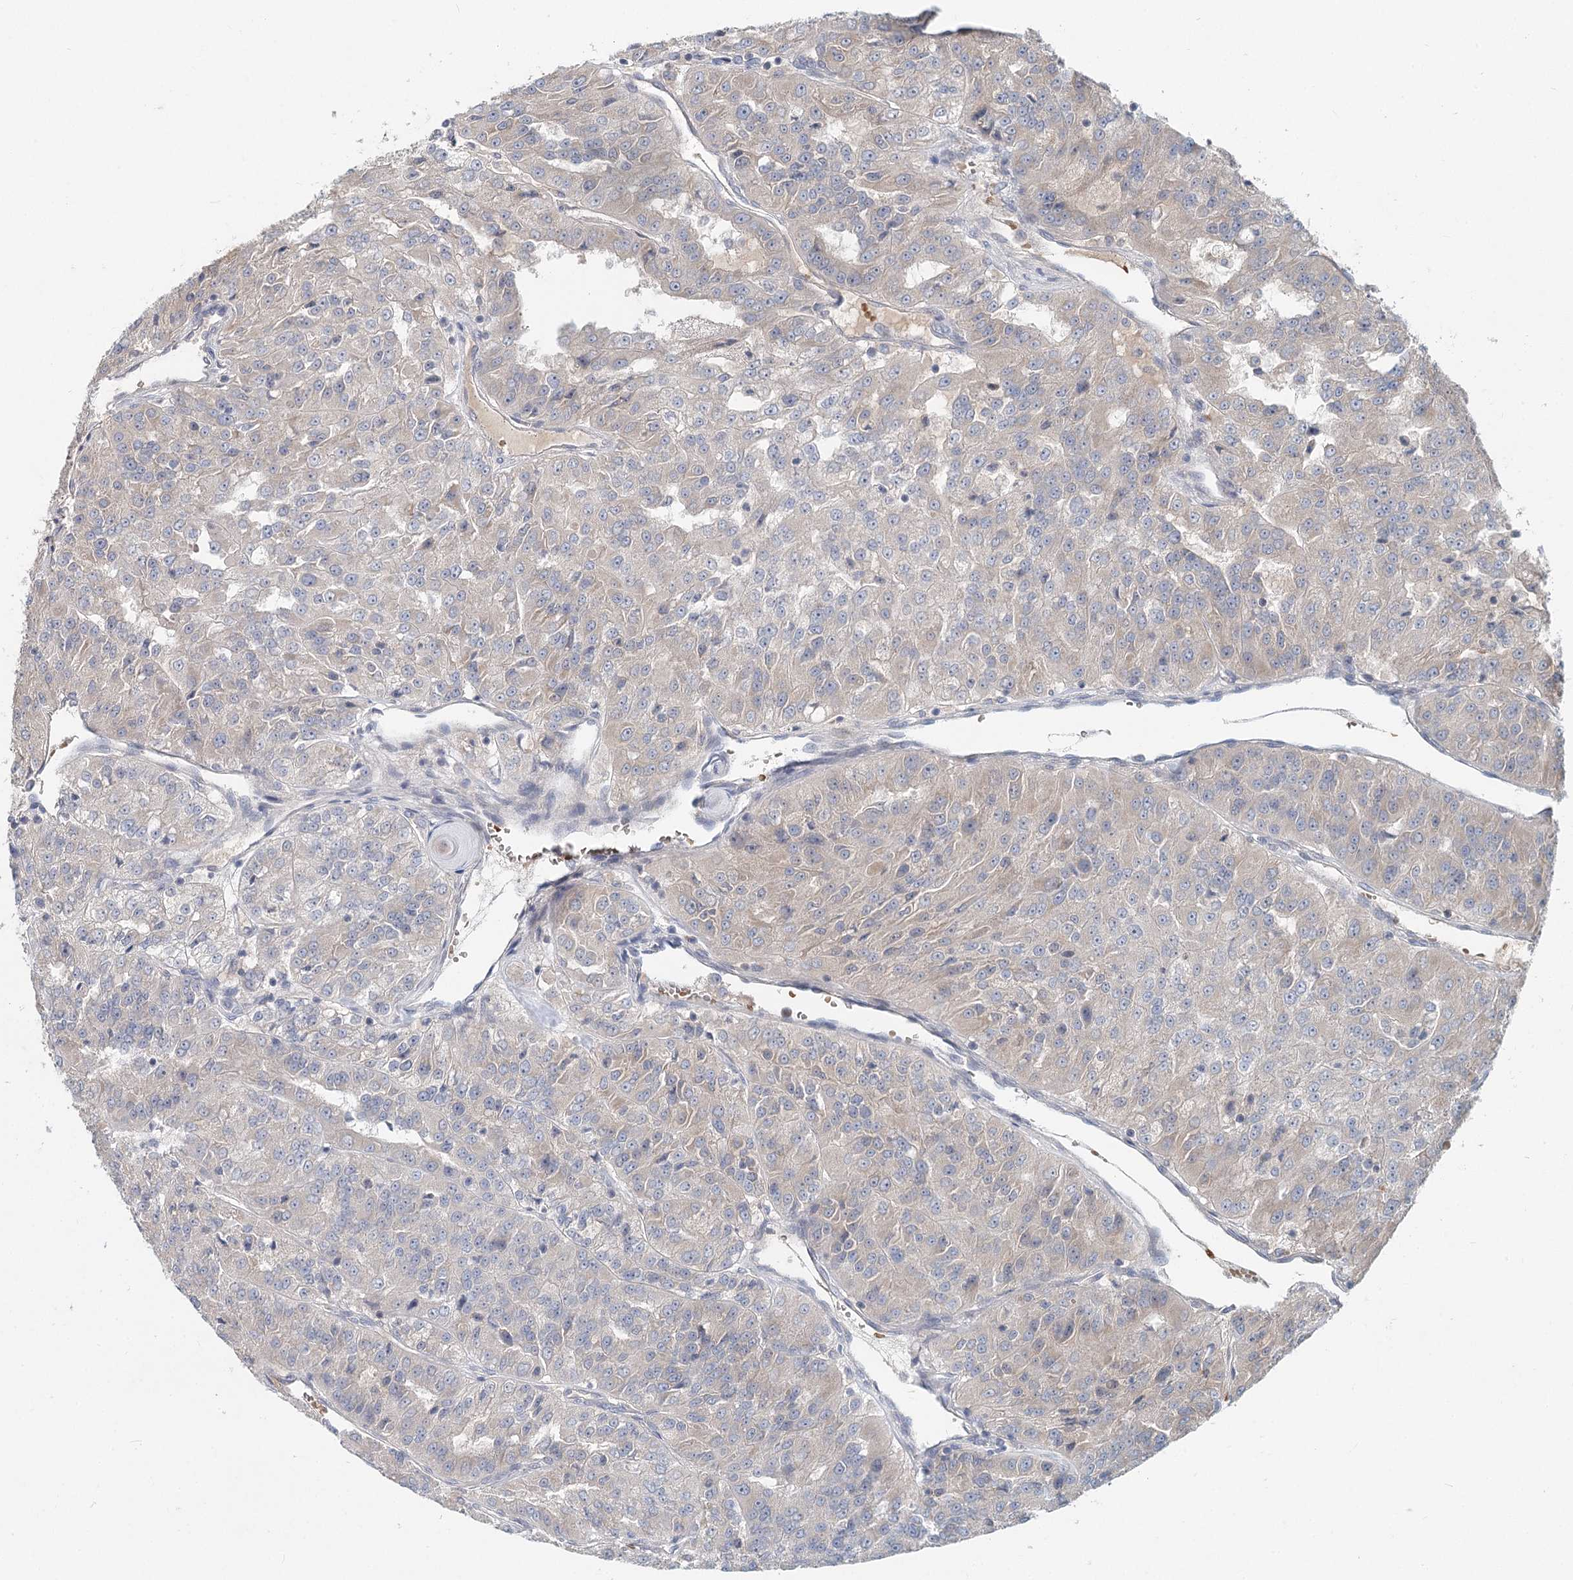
{"staining": {"intensity": "negative", "quantity": "none", "location": "none"}, "tissue": "renal cancer", "cell_type": "Tumor cells", "image_type": "cancer", "snomed": [{"axis": "morphology", "description": "Adenocarcinoma, NOS"}, {"axis": "topography", "description": "Kidney"}], "caption": "DAB (3,3'-diaminobenzidine) immunohistochemical staining of human renal cancer (adenocarcinoma) displays no significant positivity in tumor cells. (DAB IHC with hematoxylin counter stain).", "gene": "FBXO7", "patient": {"sex": "female", "age": 63}}